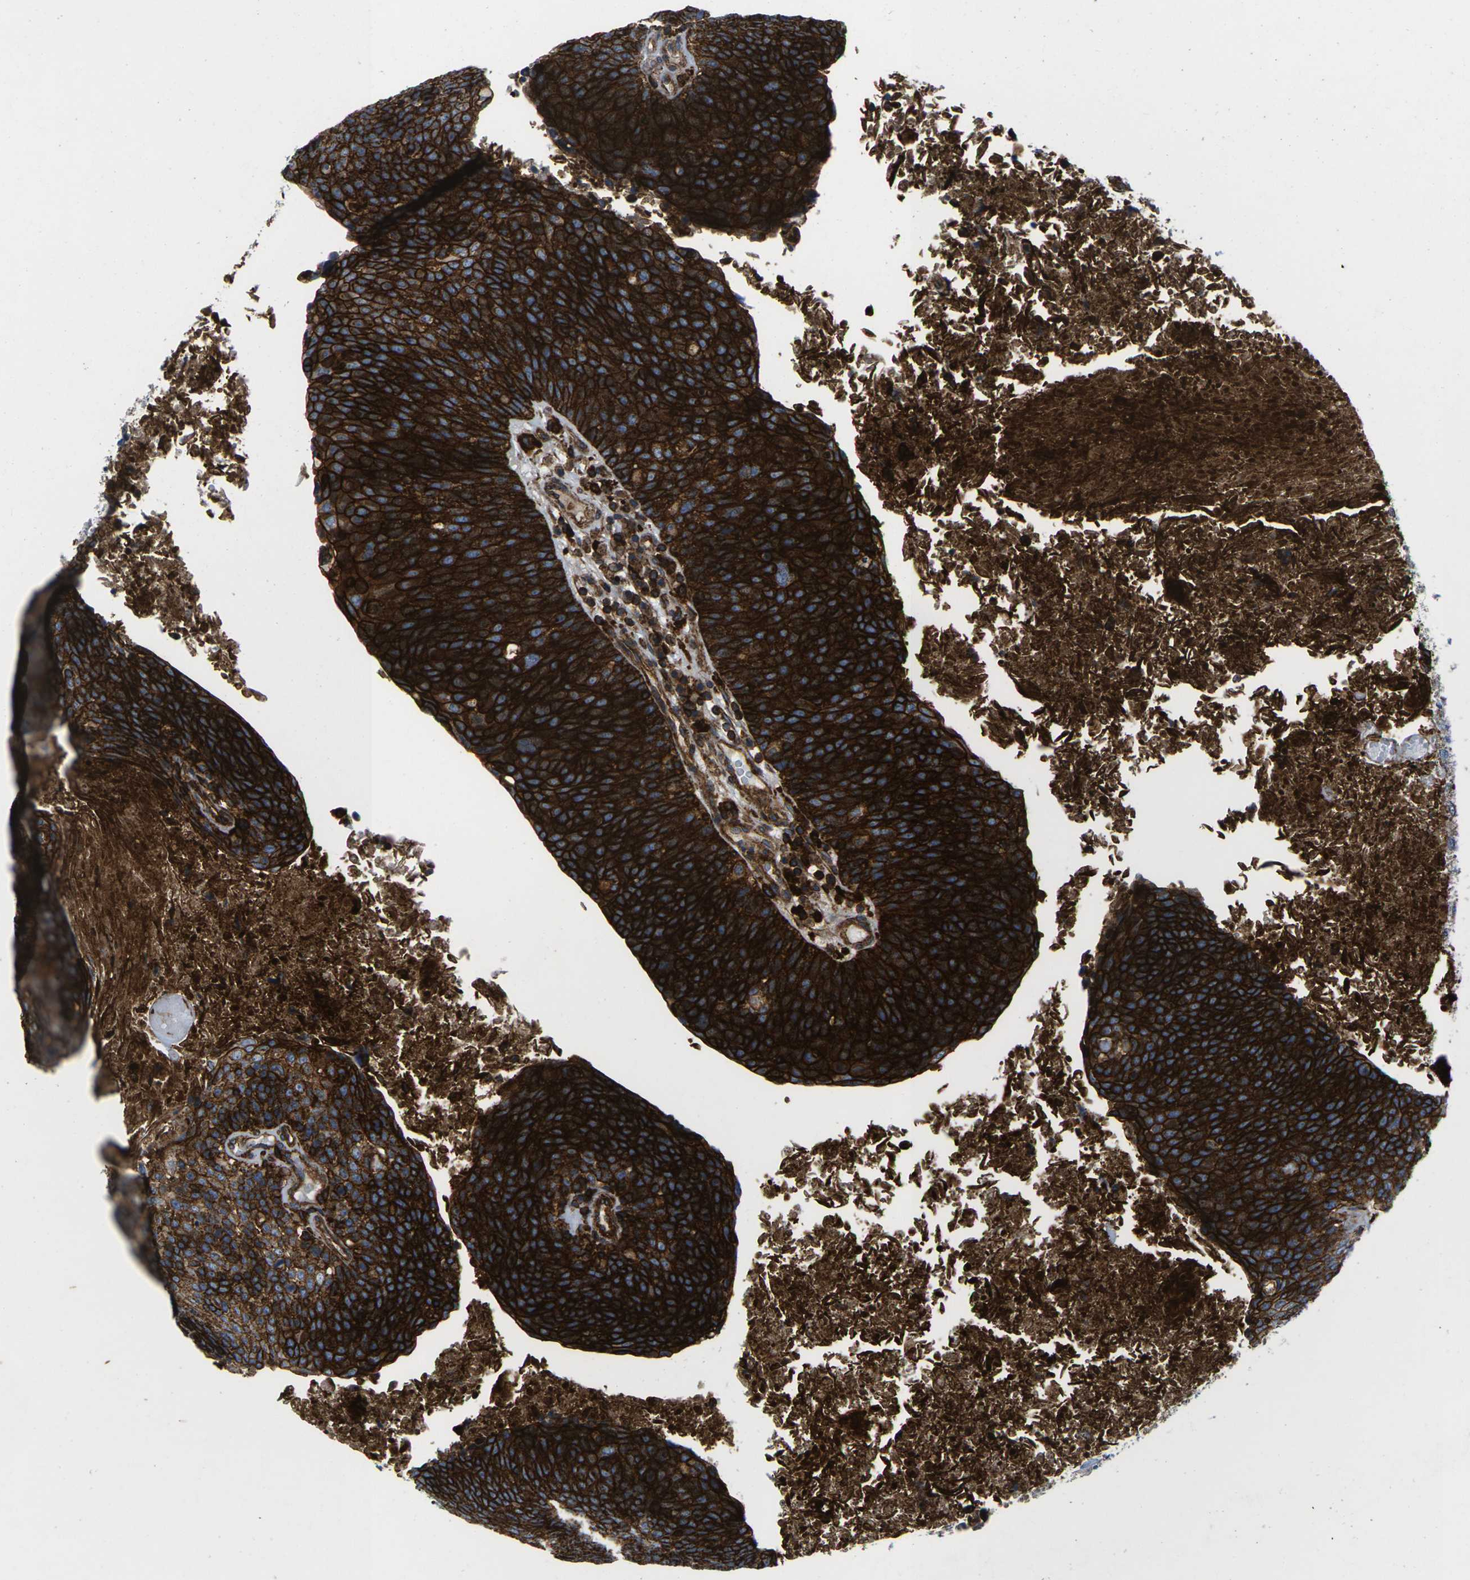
{"staining": {"intensity": "strong", "quantity": ">75%", "location": "cytoplasmic/membranous"}, "tissue": "head and neck cancer", "cell_type": "Tumor cells", "image_type": "cancer", "snomed": [{"axis": "morphology", "description": "Squamous cell carcinoma, NOS"}, {"axis": "morphology", "description": "Squamous cell carcinoma, metastatic, NOS"}, {"axis": "topography", "description": "Lymph node"}, {"axis": "topography", "description": "Head-Neck"}], "caption": "Metastatic squamous cell carcinoma (head and neck) stained with DAB (3,3'-diaminobenzidine) immunohistochemistry (IHC) shows high levels of strong cytoplasmic/membranous positivity in about >75% of tumor cells.", "gene": "IQGAP1", "patient": {"sex": "male", "age": 62}}